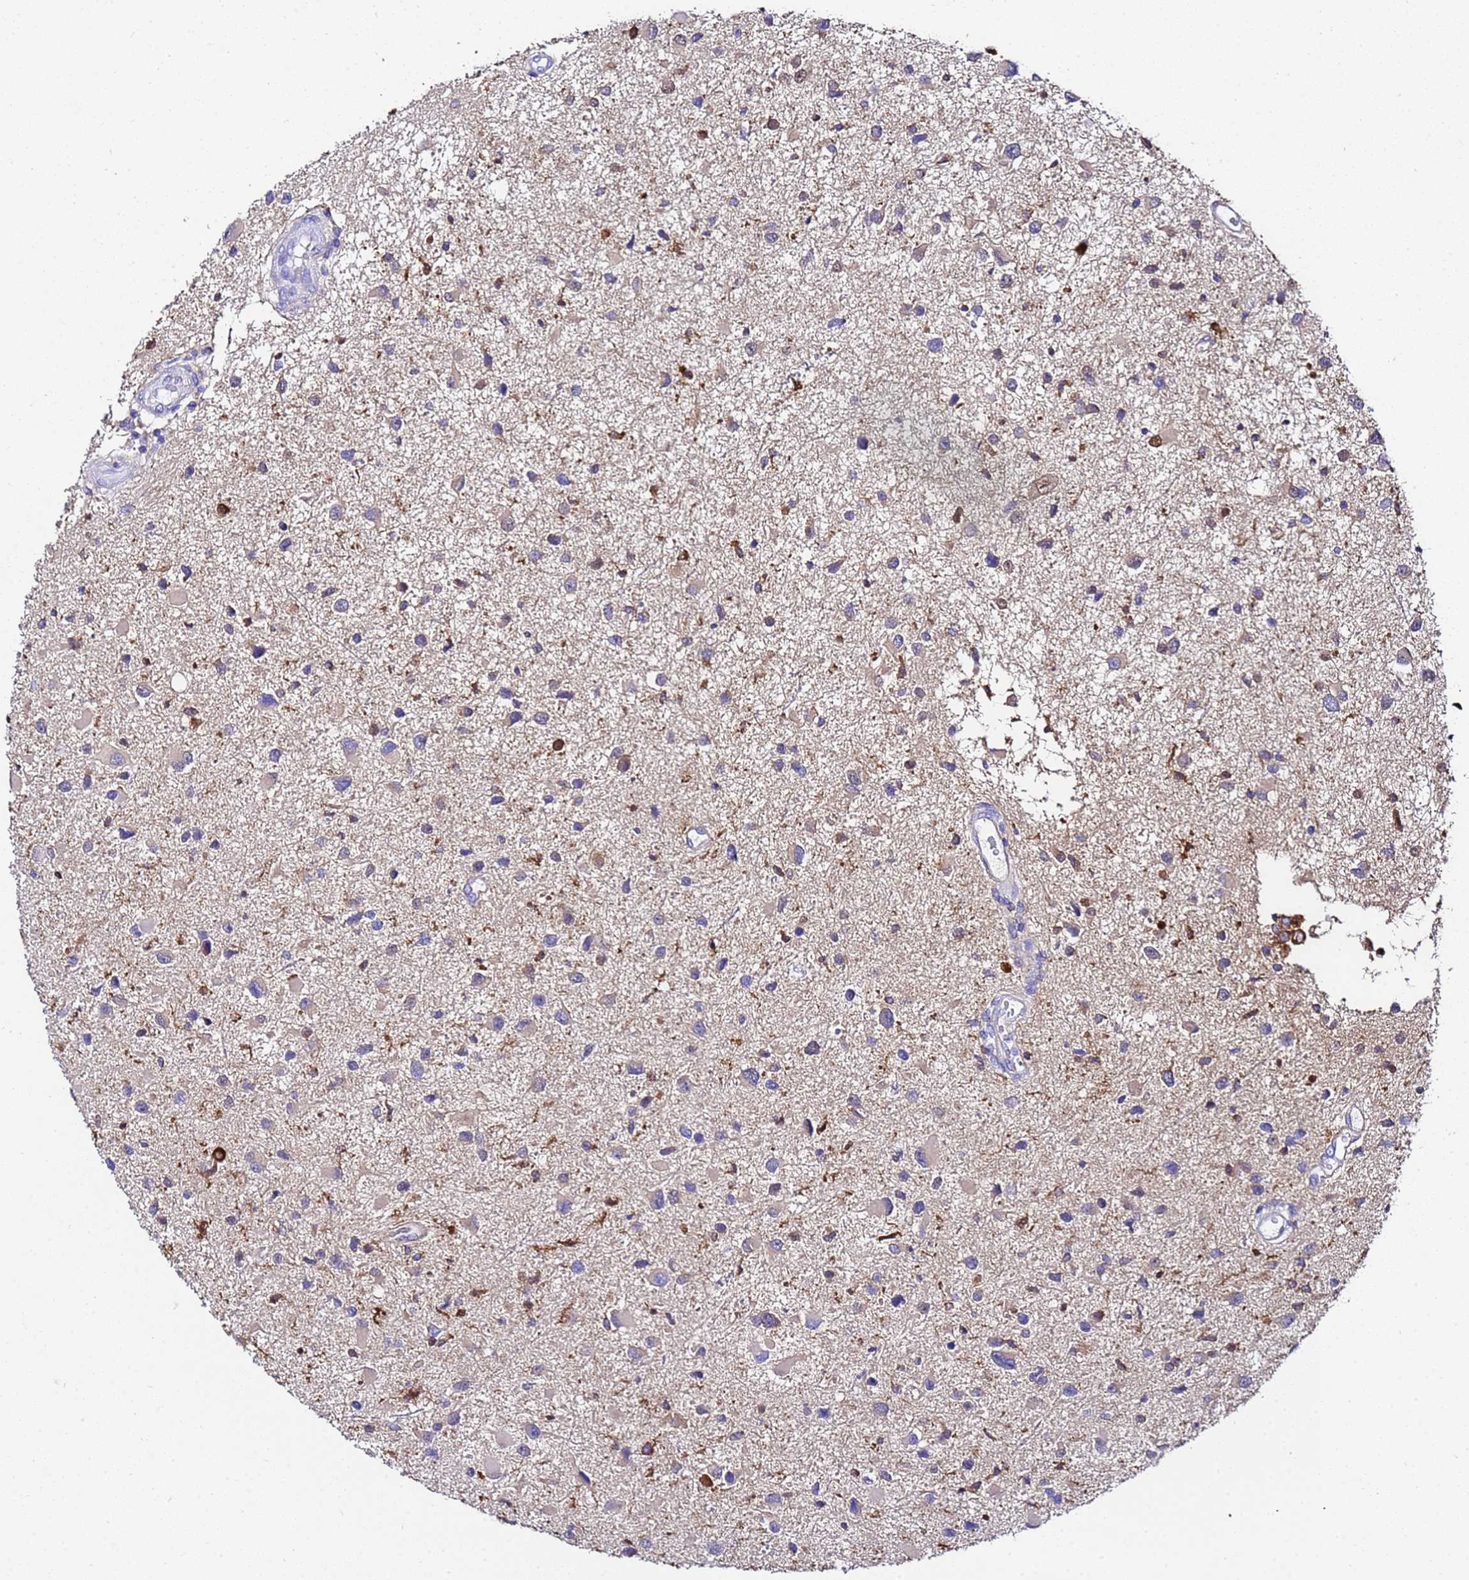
{"staining": {"intensity": "negative", "quantity": "none", "location": "none"}, "tissue": "glioma", "cell_type": "Tumor cells", "image_type": "cancer", "snomed": [{"axis": "morphology", "description": "Glioma, malignant, Low grade"}, {"axis": "topography", "description": "Brain"}], "caption": "Immunohistochemistry photomicrograph of neoplastic tissue: human glioma stained with DAB demonstrates no significant protein positivity in tumor cells.", "gene": "FTL", "patient": {"sex": "female", "age": 32}}